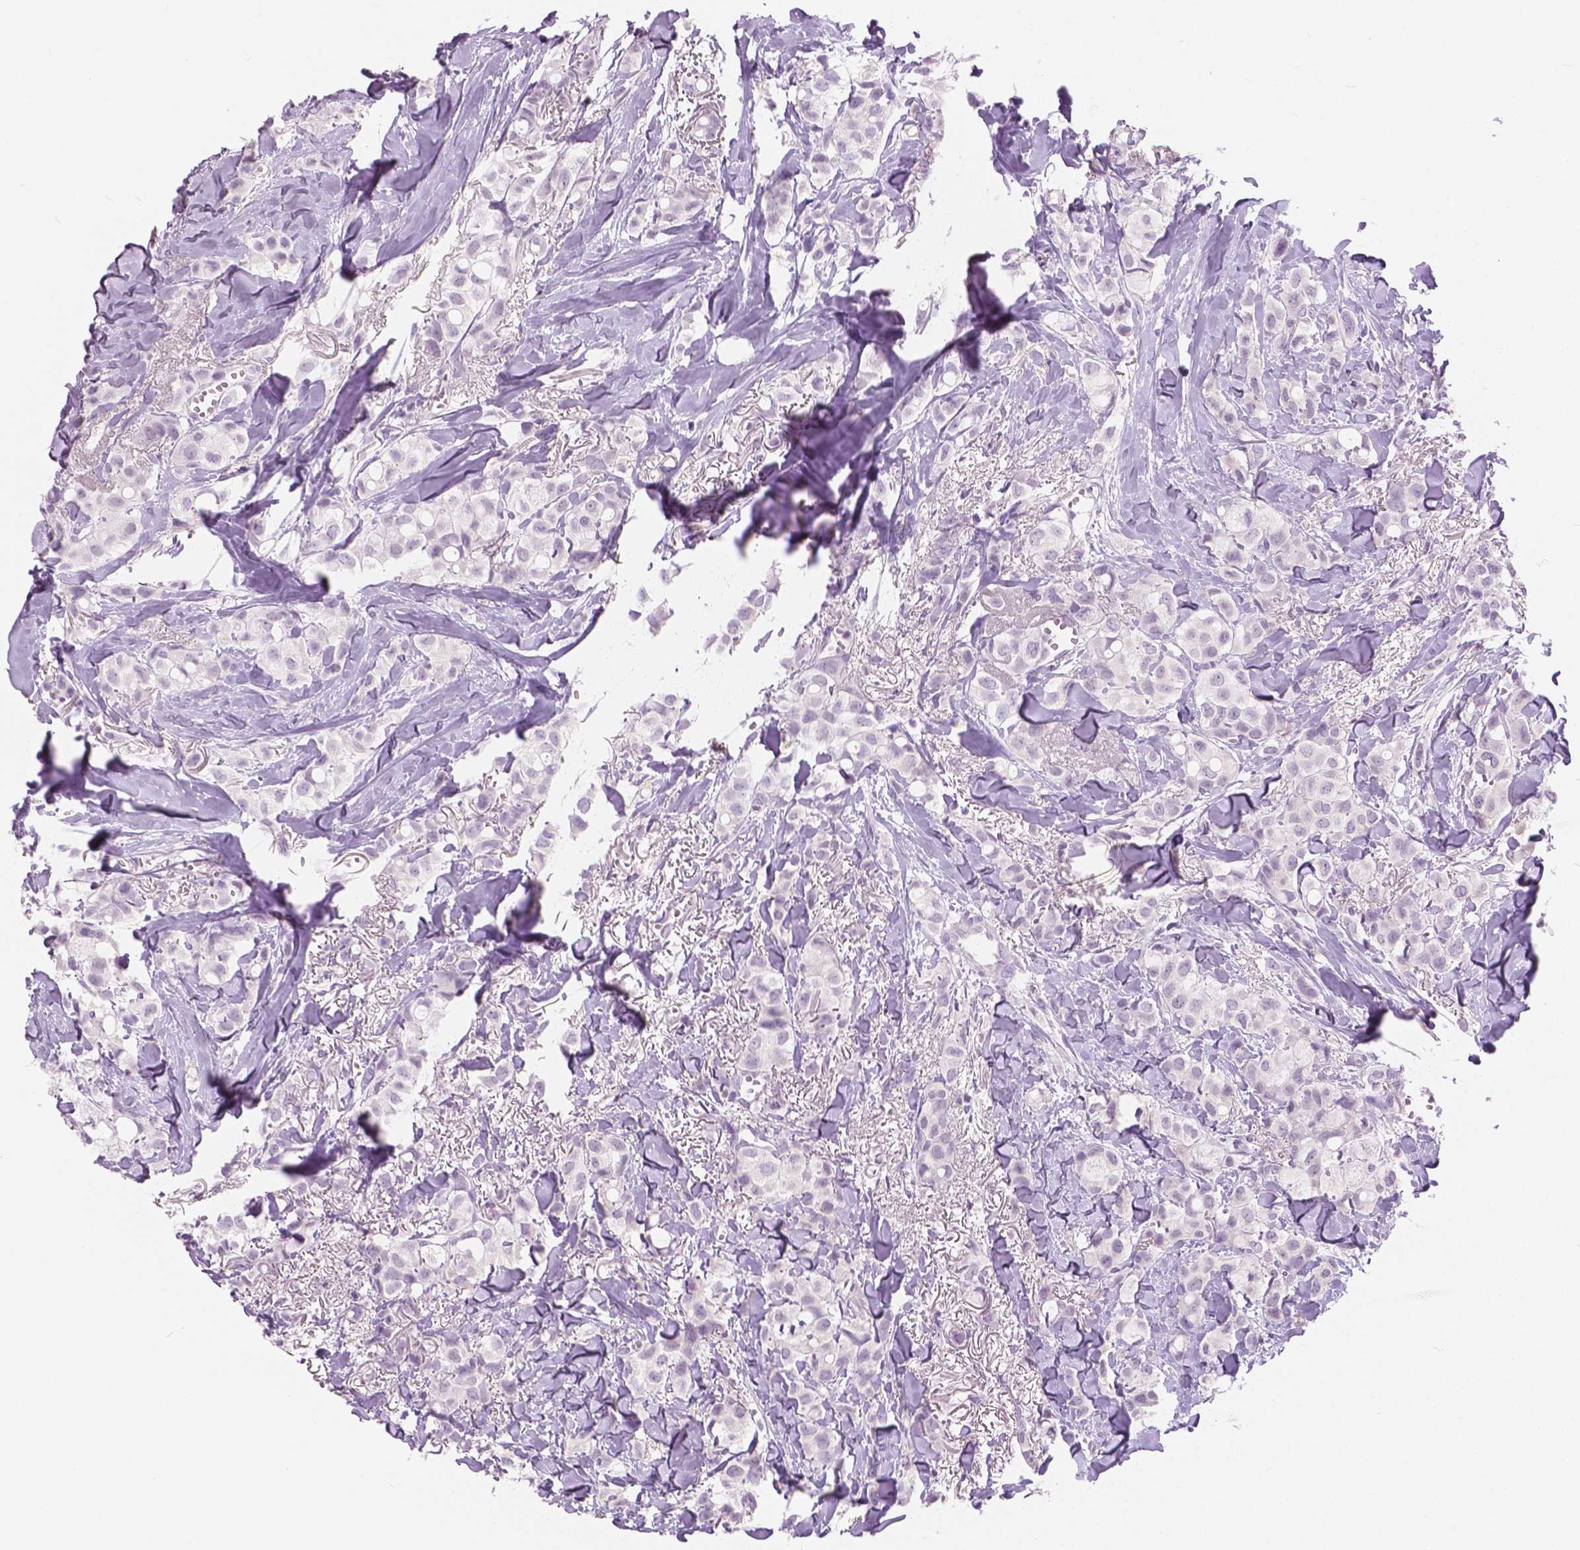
{"staining": {"intensity": "negative", "quantity": "none", "location": "none"}, "tissue": "breast cancer", "cell_type": "Tumor cells", "image_type": "cancer", "snomed": [{"axis": "morphology", "description": "Duct carcinoma"}, {"axis": "topography", "description": "Breast"}], "caption": "A high-resolution photomicrograph shows immunohistochemistry (IHC) staining of breast cancer, which demonstrates no significant positivity in tumor cells.", "gene": "GALM", "patient": {"sex": "female", "age": 85}}